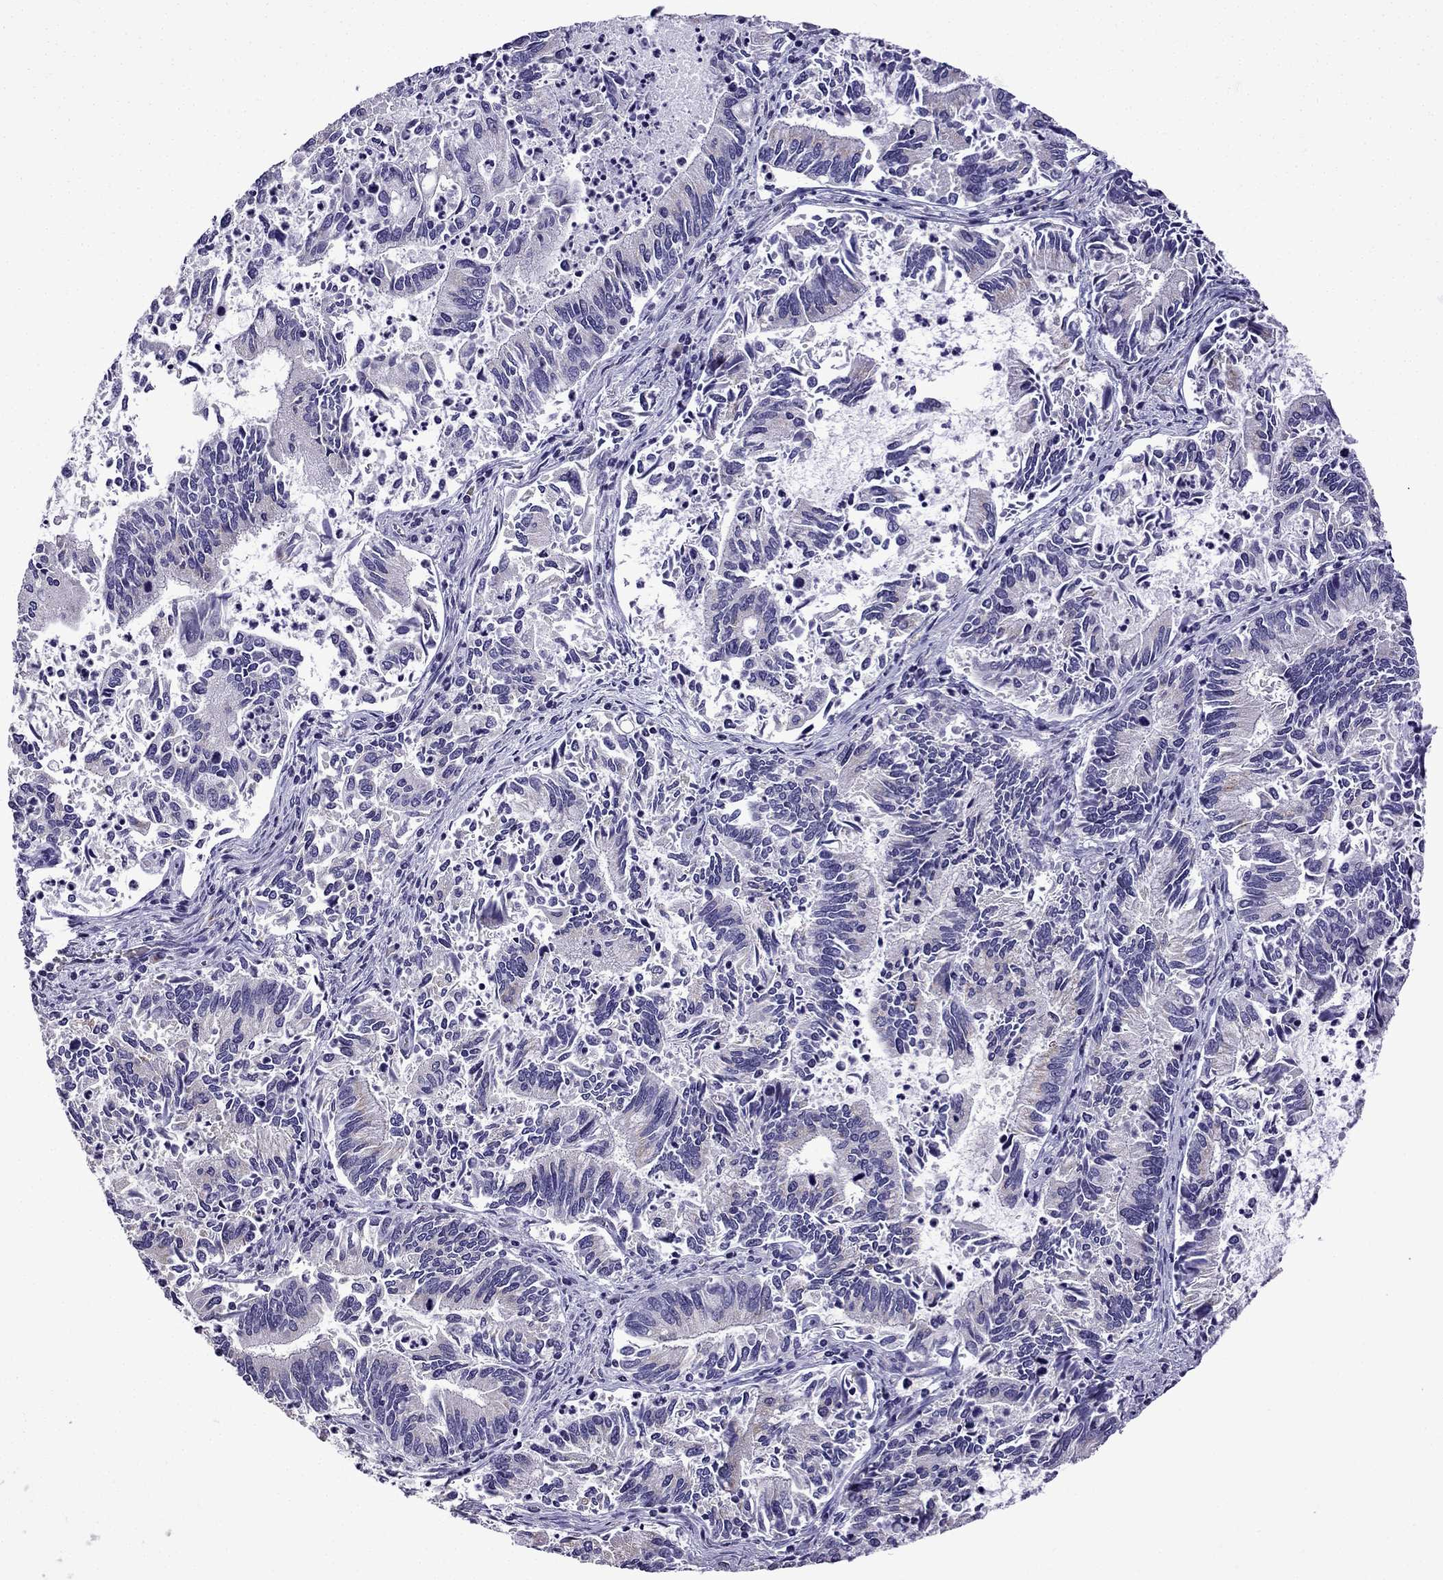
{"staining": {"intensity": "negative", "quantity": "none", "location": "none"}, "tissue": "cervical cancer", "cell_type": "Tumor cells", "image_type": "cancer", "snomed": [{"axis": "morphology", "description": "Adenocarcinoma, NOS"}, {"axis": "topography", "description": "Cervix"}], "caption": "Adenocarcinoma (cervical) was stained to show a protein in brown. There is no significant positivity in tumor cells.", "gene": "TTN", "patient": {"sex": "female", "age": 42}}